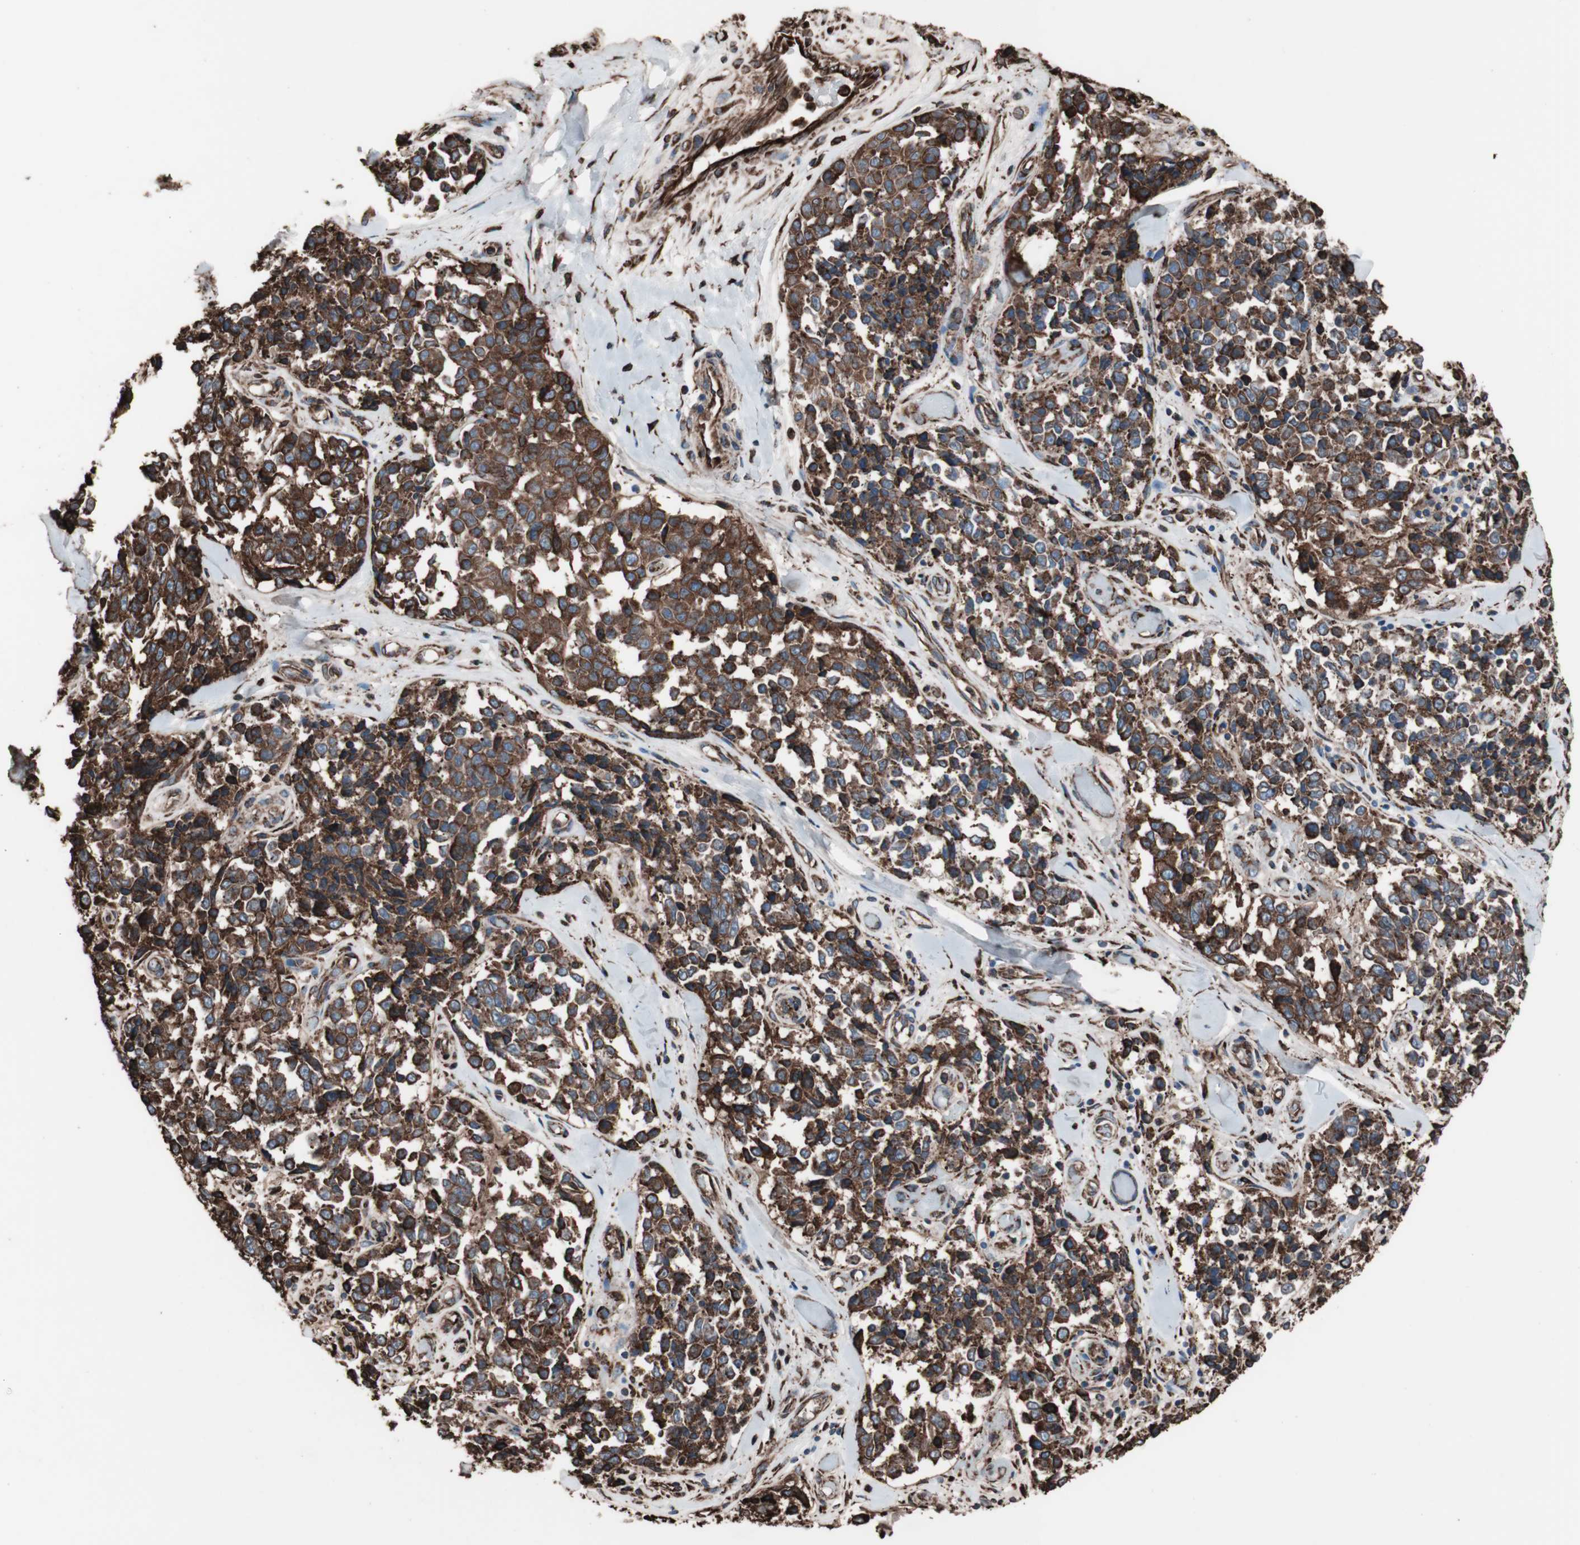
{"staining": {"intensity": "strong", "quantity": ">75%", "location": "cytoplasmic/membranous"}, "tissue": "melanoma", "cell_type": "Tumor cells", "image_type": "cancer", "snomed": [{"axis": "morphology", "description": "Malignant melanoma, NOS"}, {"axis": "topography", "description": "Skin"}], "caption": "Approximately >75% of tumor cells in human melanoma display strong cytoplasmic/membranous protein staining as visualized by brown immunohistochemical staining.", "gene": "HSP90B1", "patient": {"sex": "female", "age": 64}}